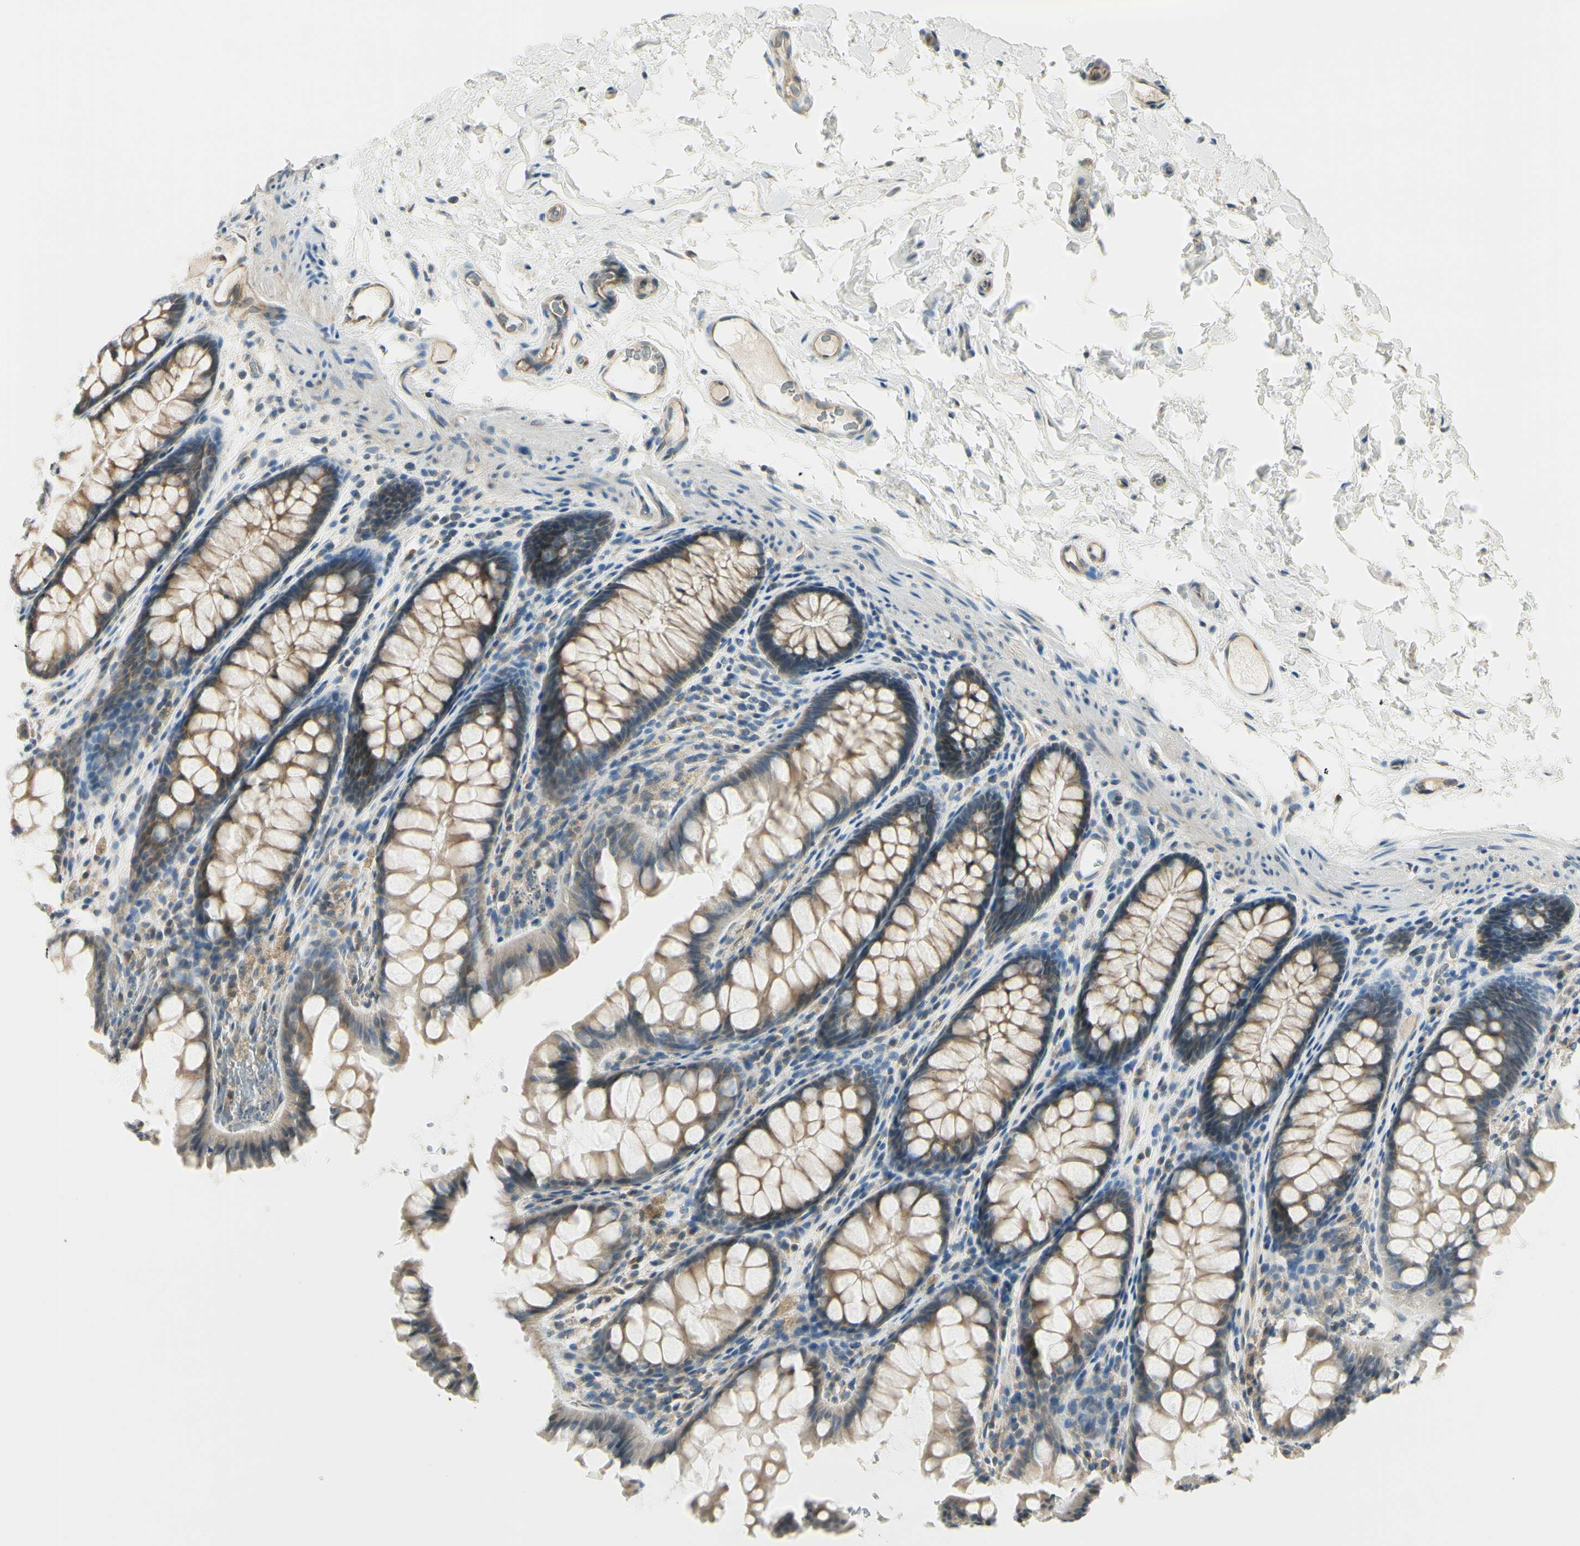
{"staining": {"intensity": "weak", "quantity": ">75%", "location": "cytoplasmic/membranous"}, "tissue": "colon", "cell_type": "Endothelial cells", "image_type": "normal", "snomed": [{"axis": "morphology", "description": "Normal tissue, NOS"}, {"axis": "topography", "description": "Colon"}], "caption": "High-power microscopy captured an immunohistochemistry micrograph of benign colon, revealing weak cytoplasmic/membranous expression in about >75% of endothelial cells. (DAB (3,3'-diaminobenzidine) IHC, brown staining for protein, blue staining for nuclei).", "gene": "IGDCC4", "patient": {"sex": "female", "age": 55}}